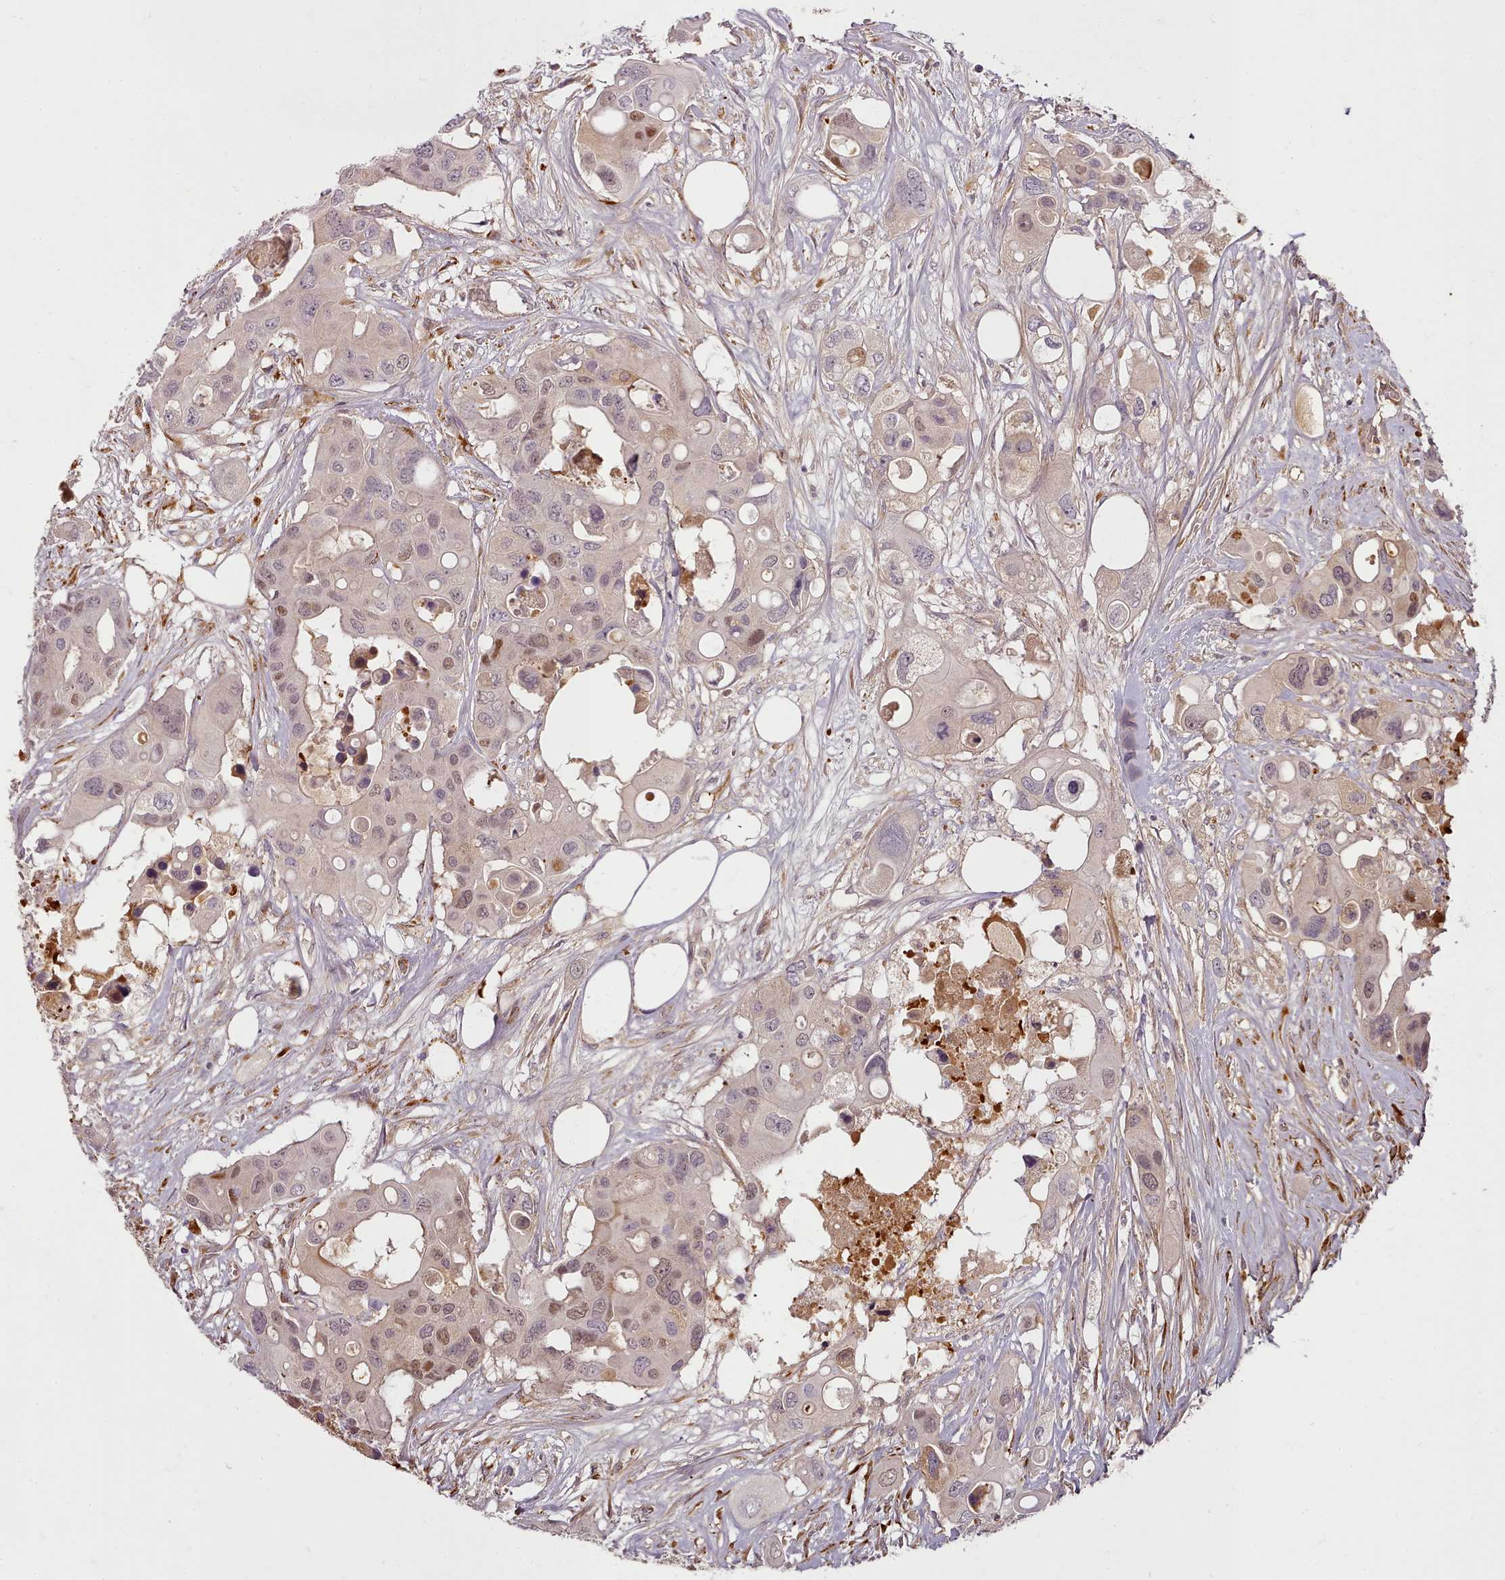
{"staining": {"intensity": "moderate", "quantity": "25%-75%", "location": "nuclear"}, "tissue": "colorectal cancer", "cell_type": "Tumor cells", "image_type": "cancer", "snomed": [{"axis": "morphology", "description": "Adenocarcinoma, NOS"}, {"axis": "topography", "description": "Colon"}], "caption": "This histopathology image reveals immunohistochemistry staining of colorectal cancer, with medium moderate nuclear positivity in approximately 25%-75% of tumor cells.", "gene": "C1QTNF5", "patient": {"sex": "male", "age": 77}}